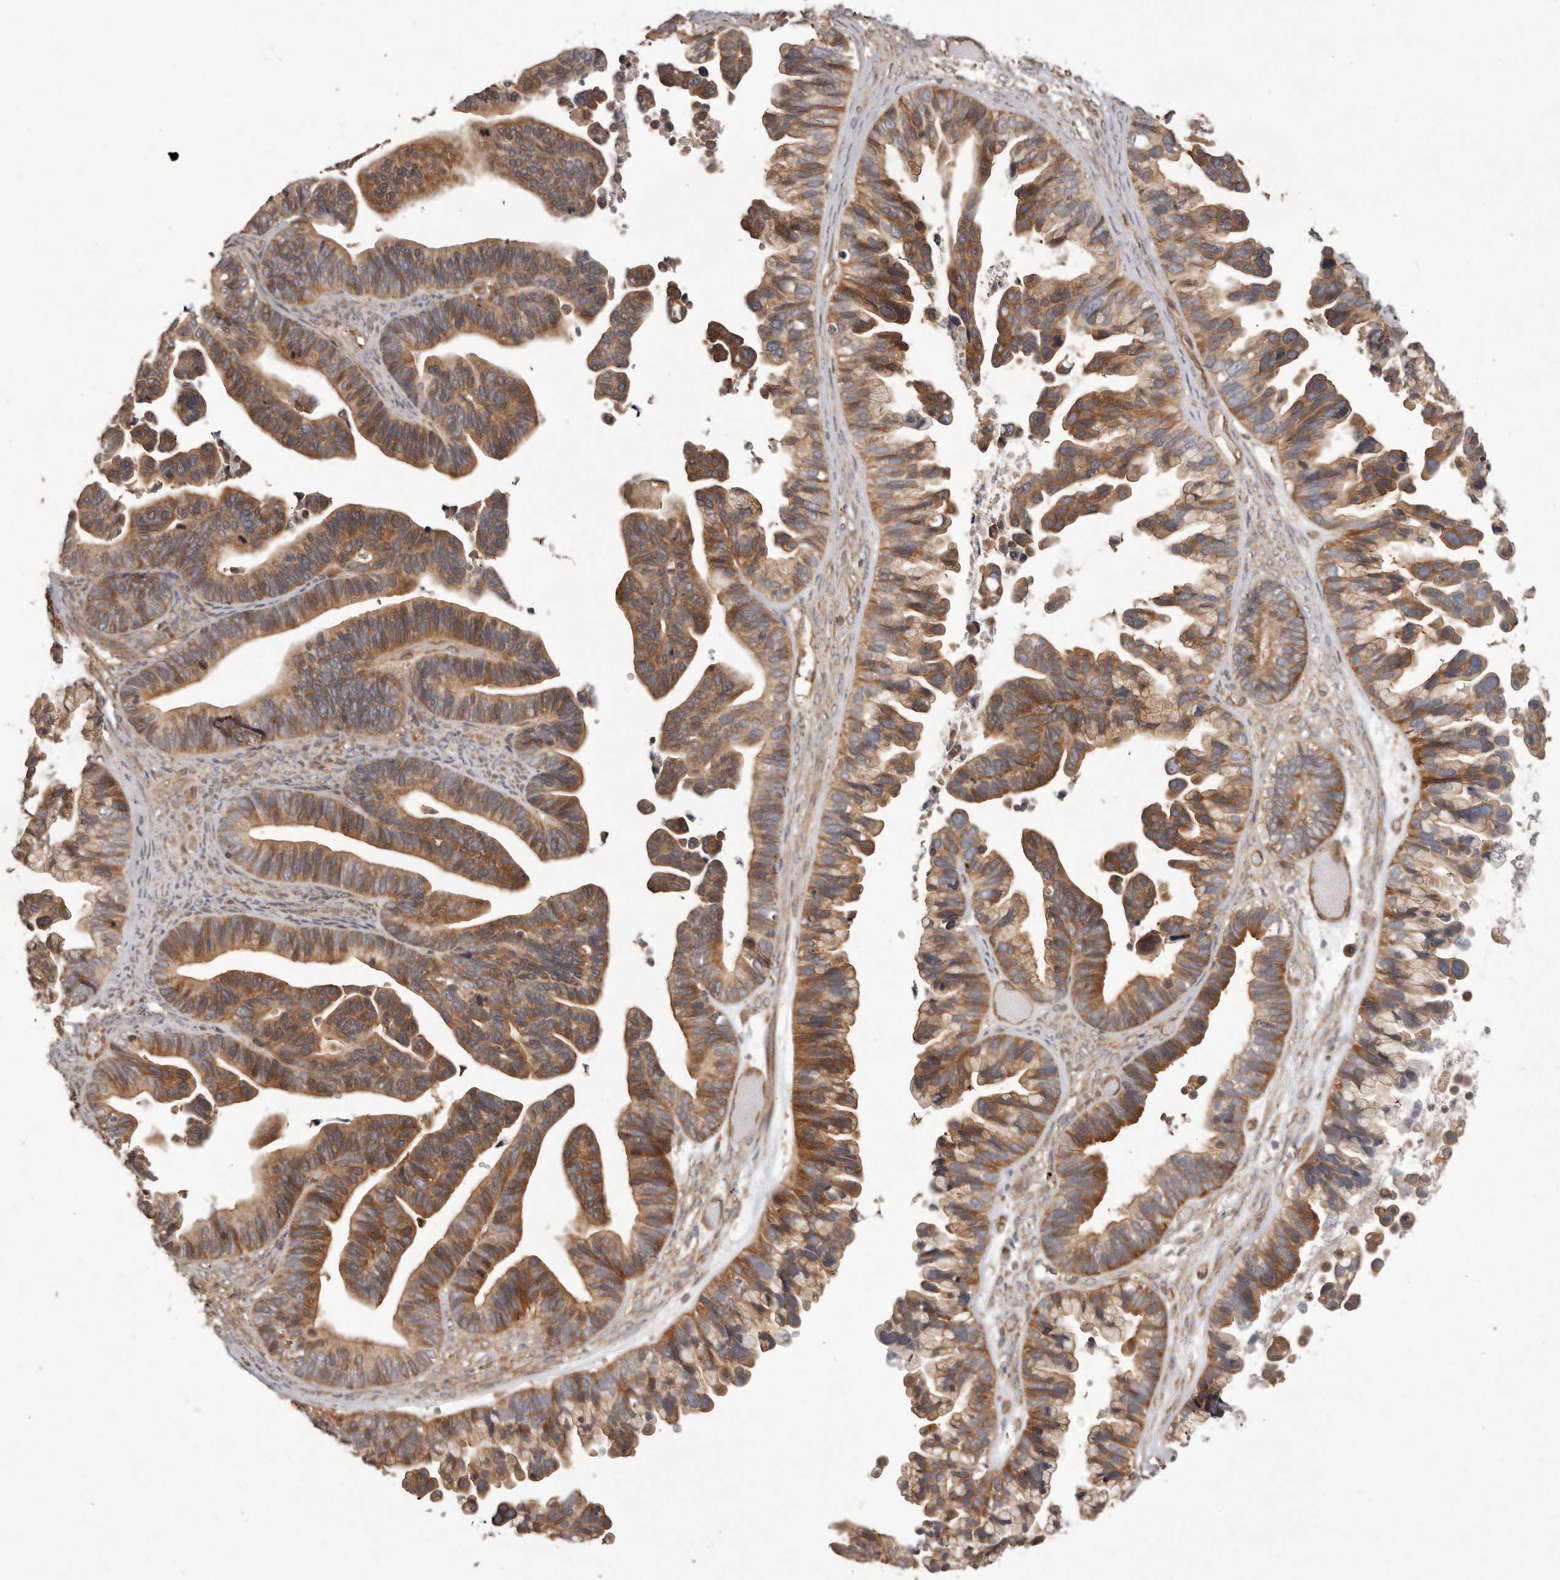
{"staining": {"intensity": "moderate", "quantity": ">75%", "location": "cytoplasmic/membranous"}, "tissue": "ovarian cancer", "cell_type": "Tumor cells", "image_type": "cancer", "snomed": [{"axis": "morphology", "description": "Cystadenocarcinoma, serous, NOS"}, {"axis": "topography", "description": "Ovary"}], "caption": "IHC of human ovarian cancer (serous cystadenocarcinoma) demonstrates medium levels of moderate cytoplasmic/membranous staining in approximately >75% of tumor cells.", "gene": "NFKBIA", "patient": {"sex": "female", "age": 56}}